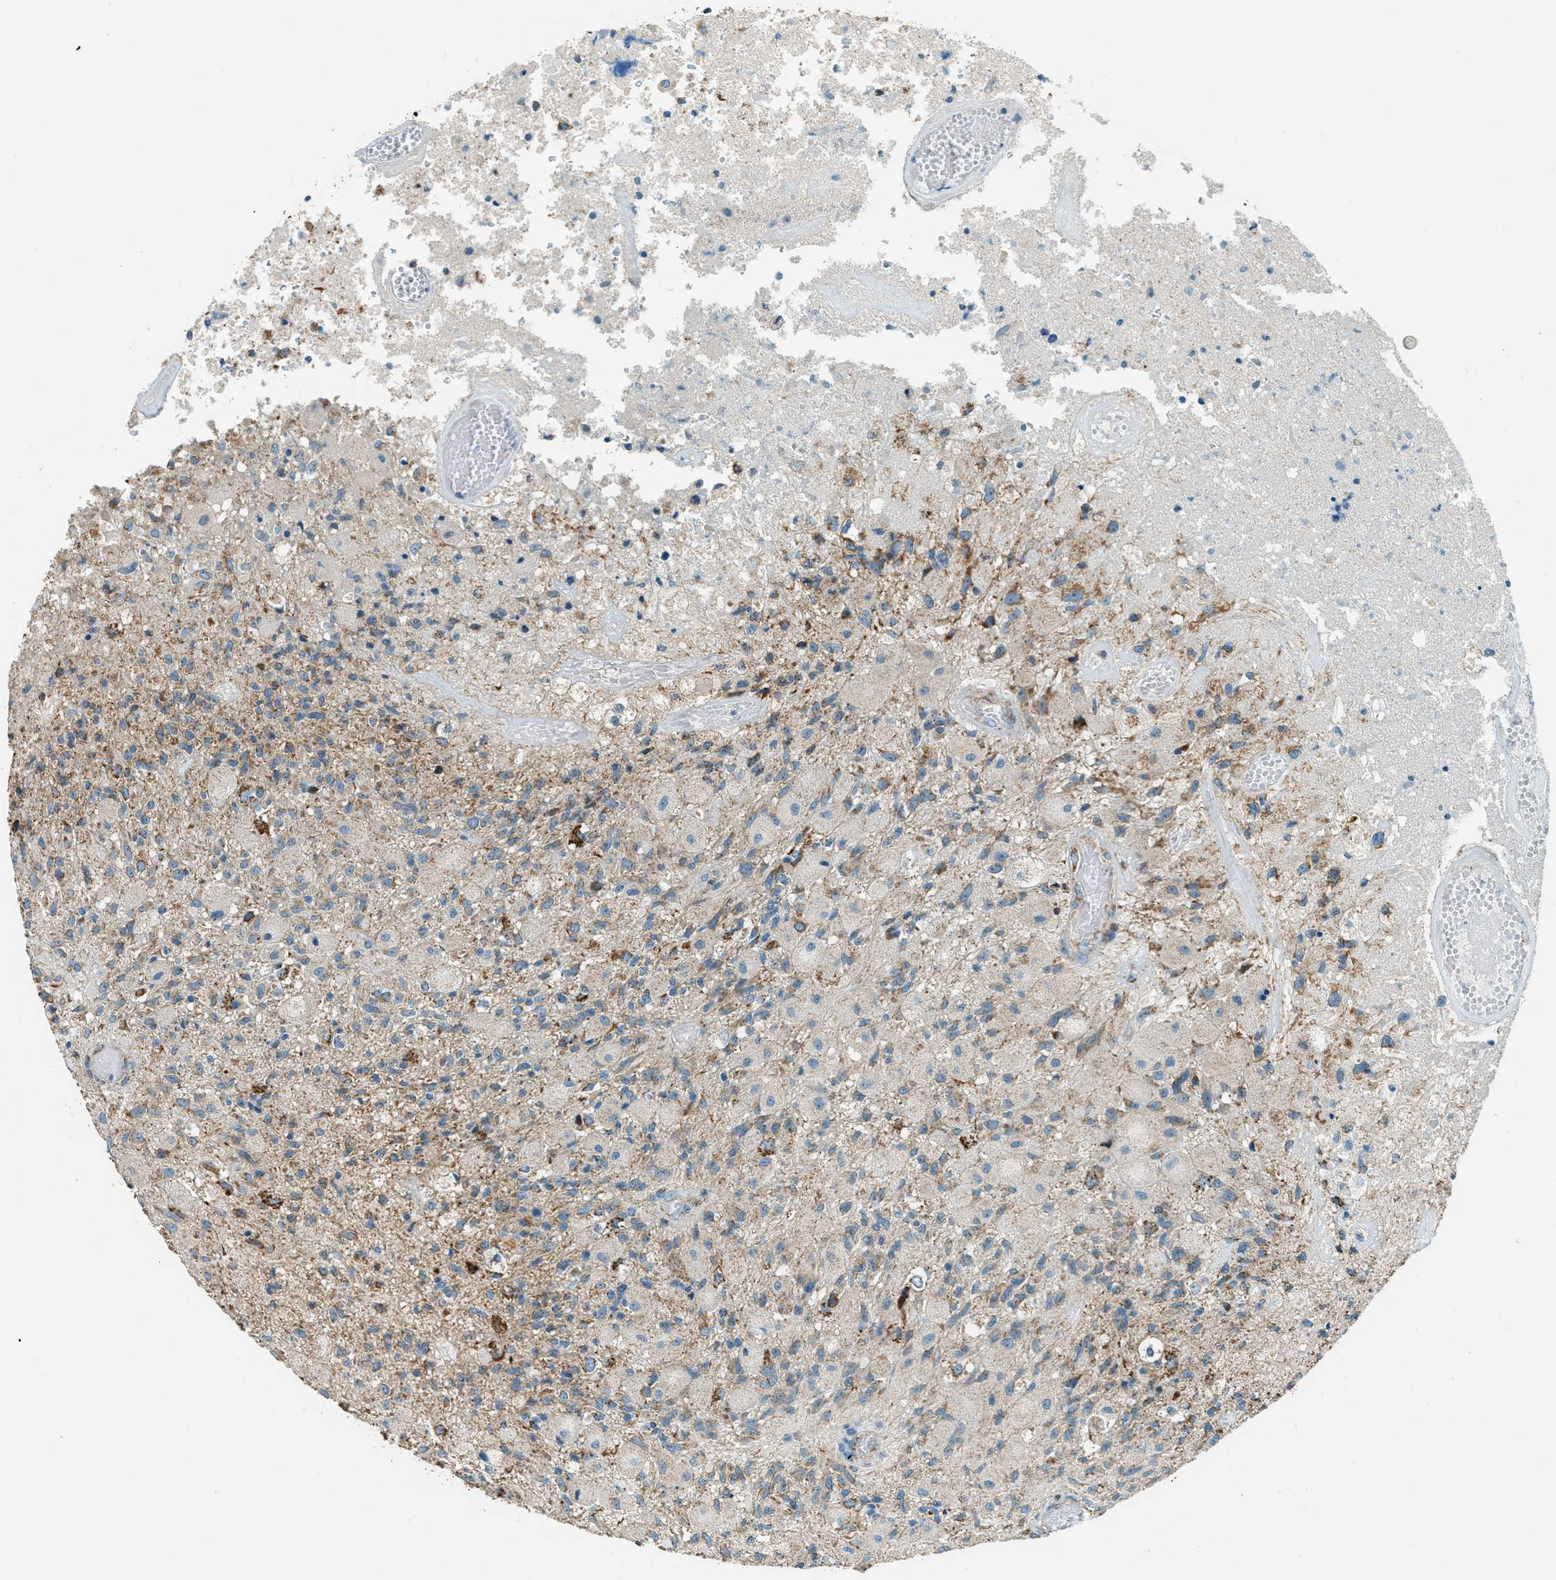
{"staining": {"intensity": "moderate", "quantity": "25%-75%", "location": "cytoplasmic/membranous"}, "tissue": "glioma", "cell_type": "Tumor cells", "image_type": "cancer", "snomed": [{"axis": "morphology", "description": "Normal tissue, NOS"}, {"axis": "morphology", "description": "Glioma, malignant, High grade"}, {"axis": "topography", "description": "Cerebral cortex"}], "caption": "High-grade glioma (malignant) tissue demonstrates moderate cytoplasmic/membranous staining in approximately 25%-75% of tumor cells, visualized by immunohistochemistry.", "gene": "CHST15", "patient": {"sex": "male", "age": 77}}